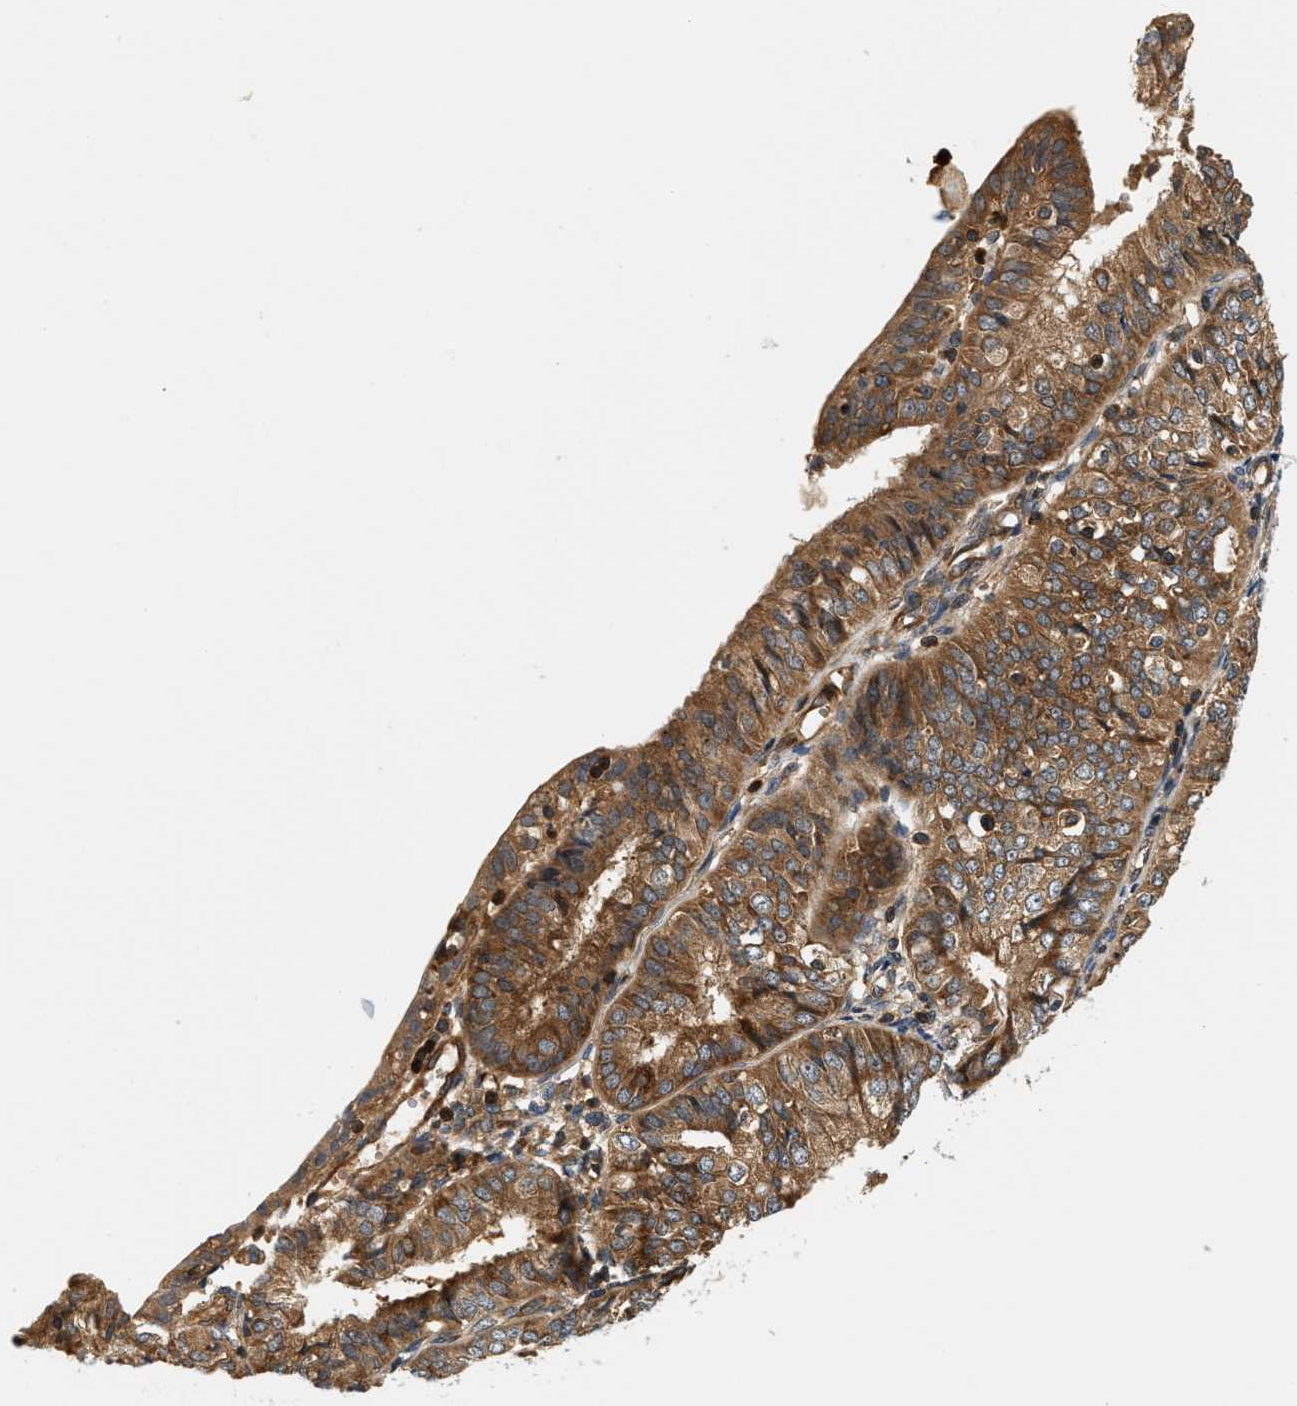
{"staining": {"intensity": "moderate", "quantity": ">75%", "location": "cytoplasmic/membranous"}, "tissue": "endometrial cancer", "cell_type": "Tumor cells", "image_type": "cancer", "snomed": [{"axis": "morphology", "description": "Adenocarcinoma, NOS"}, {"axis": "topography", "description": "Endometrium"}], "caption": "High-magnification brightfield microscopy of endometrial cancer stained with DAB (3,3'-diaminobenzidine) (brown) and counterstained with hematoxylin (blue). tumor cells exhibit moderate cytoplasmic/membranous positivity is identified in approximately>75% of cells.", "gene": "SAMD9", "patient": {"sex": "female", "age": 58}}